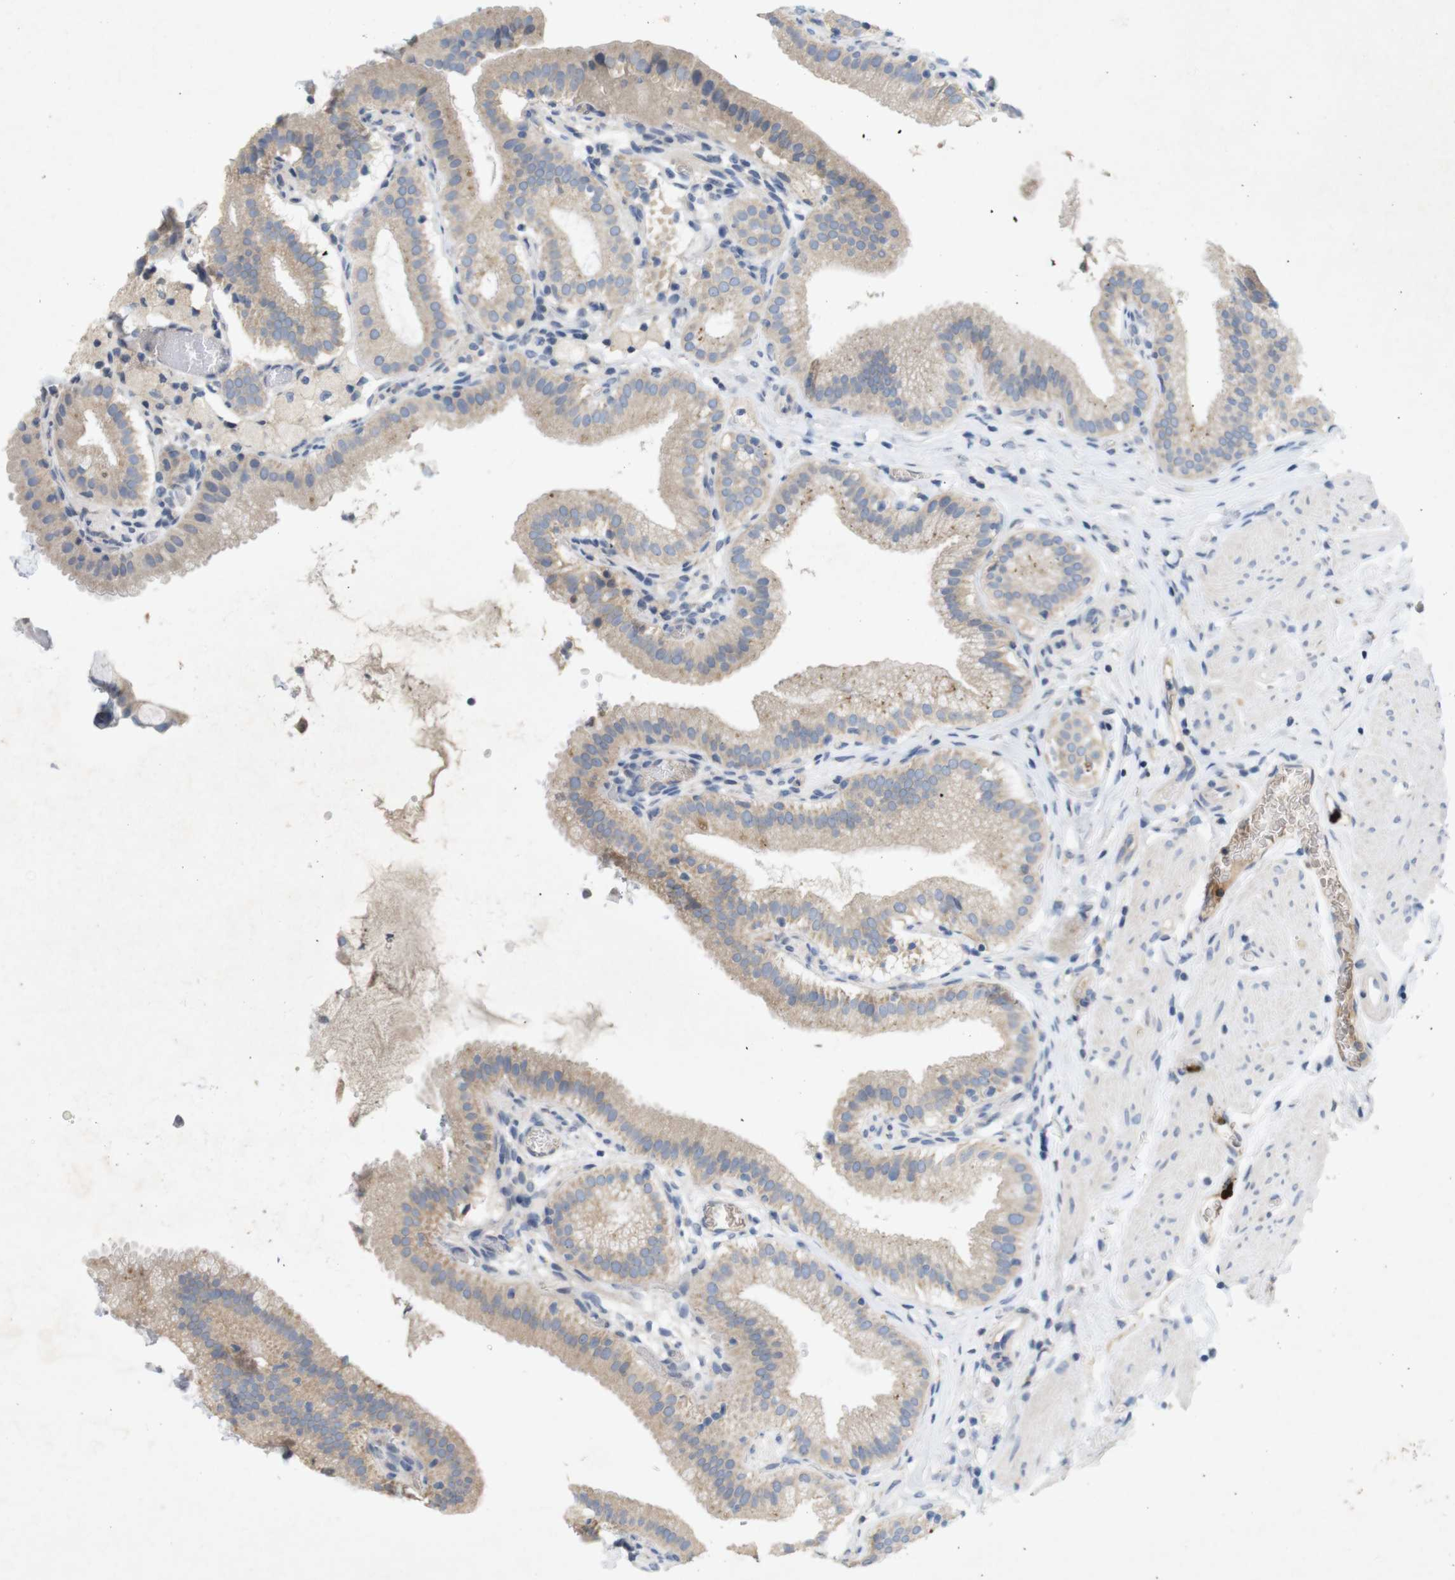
{"staining": {"intensity": "weak", "quantity": ">75%", "location": "cytoplasmic/membranous"}, "tissue": "gallbladder", "cell_type": "Glandular cells", "image_type": "normal", "snomed": [{"axis": "morphology", "description": "Normal tissue, NOS"}, {"axis": "topography", "description": "Gallbladder"}], "caption": "Immunohistochemical staining of unremarkable gallbladder reveals >75% levels of weak cytoplasmic/membranous protein staining in approximately >75% of glandular cells. (Brightfield microscopy of DAB IHC at high magnification).", "gene": "TSPAN14", "patient": {"sex": "male", "age": 54}}